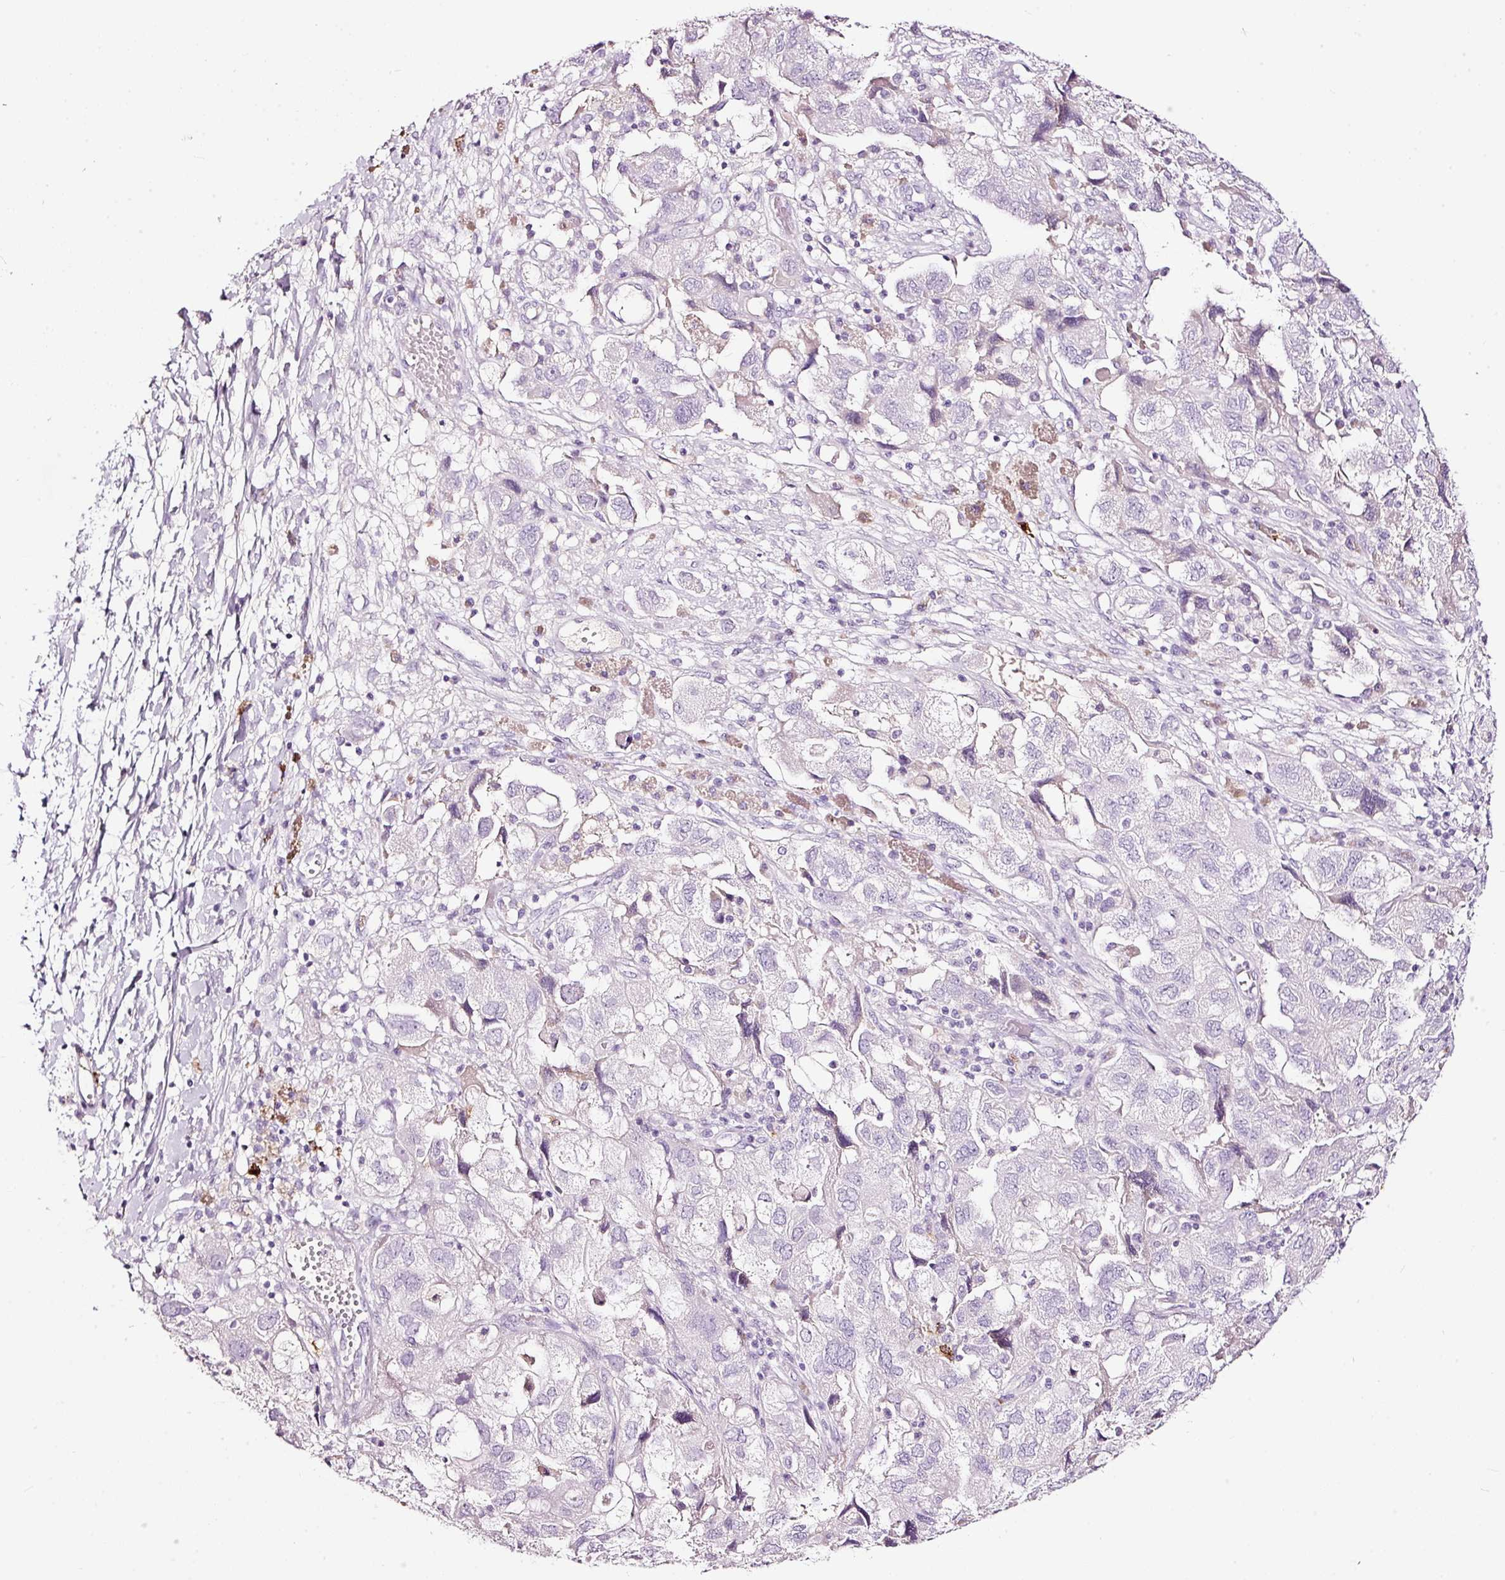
{"staining": {"intensity": "negative", "quantity": "none", "location": "none"}, "tissue": "ovarian cancer", "cell_type": "Tumor cells", "image_type": "cancer", "snomed": [{"axis": "morphology", "description": "Carcinoma, NOS"}, {"axis": "morphology", "description": "Cystadenocarcinoma, serous, NOS"}, {"axis": "topography", "description": "Ovary"}], "caption": "Immunohistochemistry (IHC) of ovarian cancer (serous cystadenocarcinoma) shows no staining in tumor cells.", "gene": "LAMP3", "patient": {"sex": "female", "age": 69}}